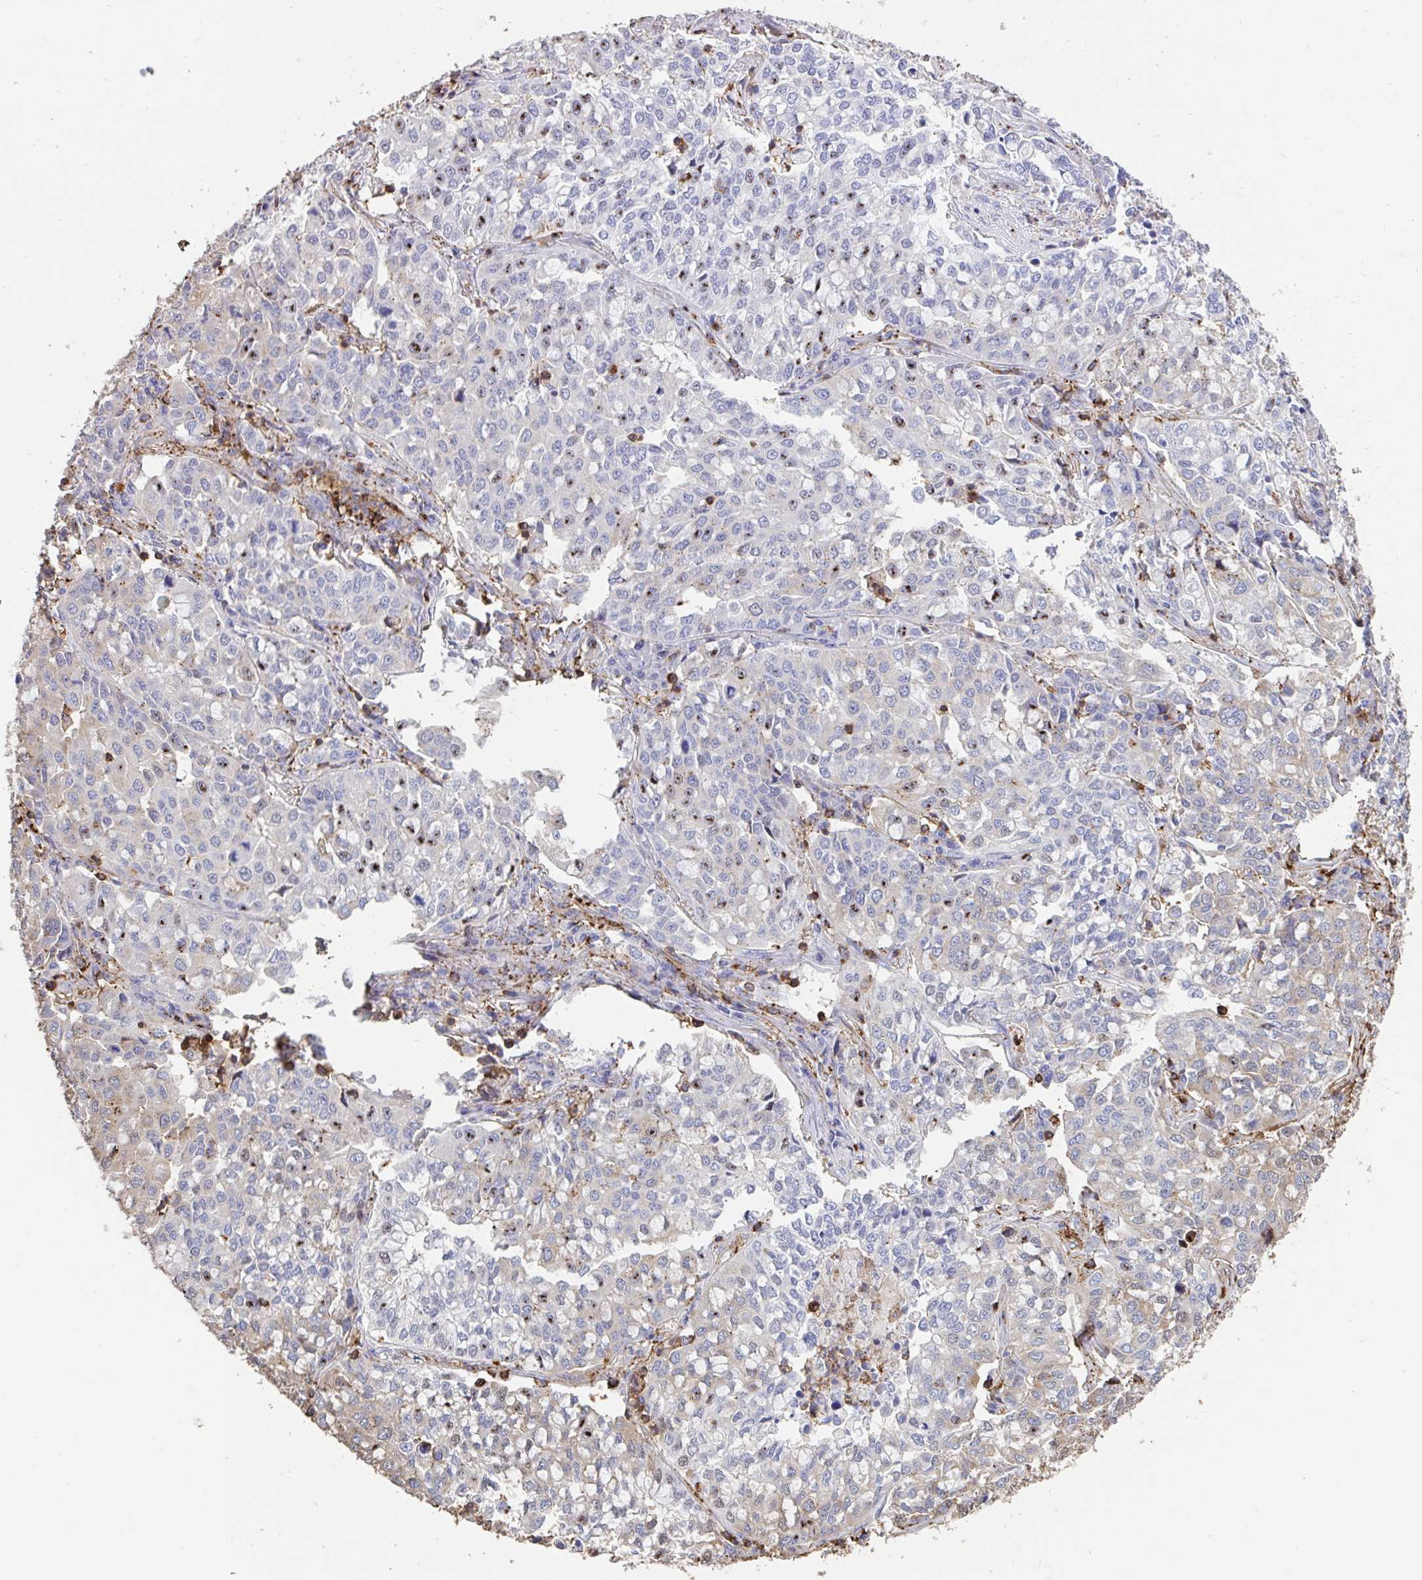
{"staining": {"intensity": "negative", "quantity": "none", "location": "none"}, "tissue": "lung cancer", "cell_type": "Tumor cells", "image_type": "cancer", "snomed": [{"axis": "morphology", "description": "Adenocarcinoma, NOS"}, {"axis": "morphology", "description": "Adenocarcinoma, metastatic, NOS"}, {"axis": "topography", "description": "Lymph node"}, {"axis": "topography", "description": "Lung"}], "caption": "This is a histopathology image of IHC staining of adenocarcinoma (lung), which shows no staining in tumor cells. Nuclei are stained in blue.", "gene": "CFL1", "patient": {"sex": "female", "age": 65}}